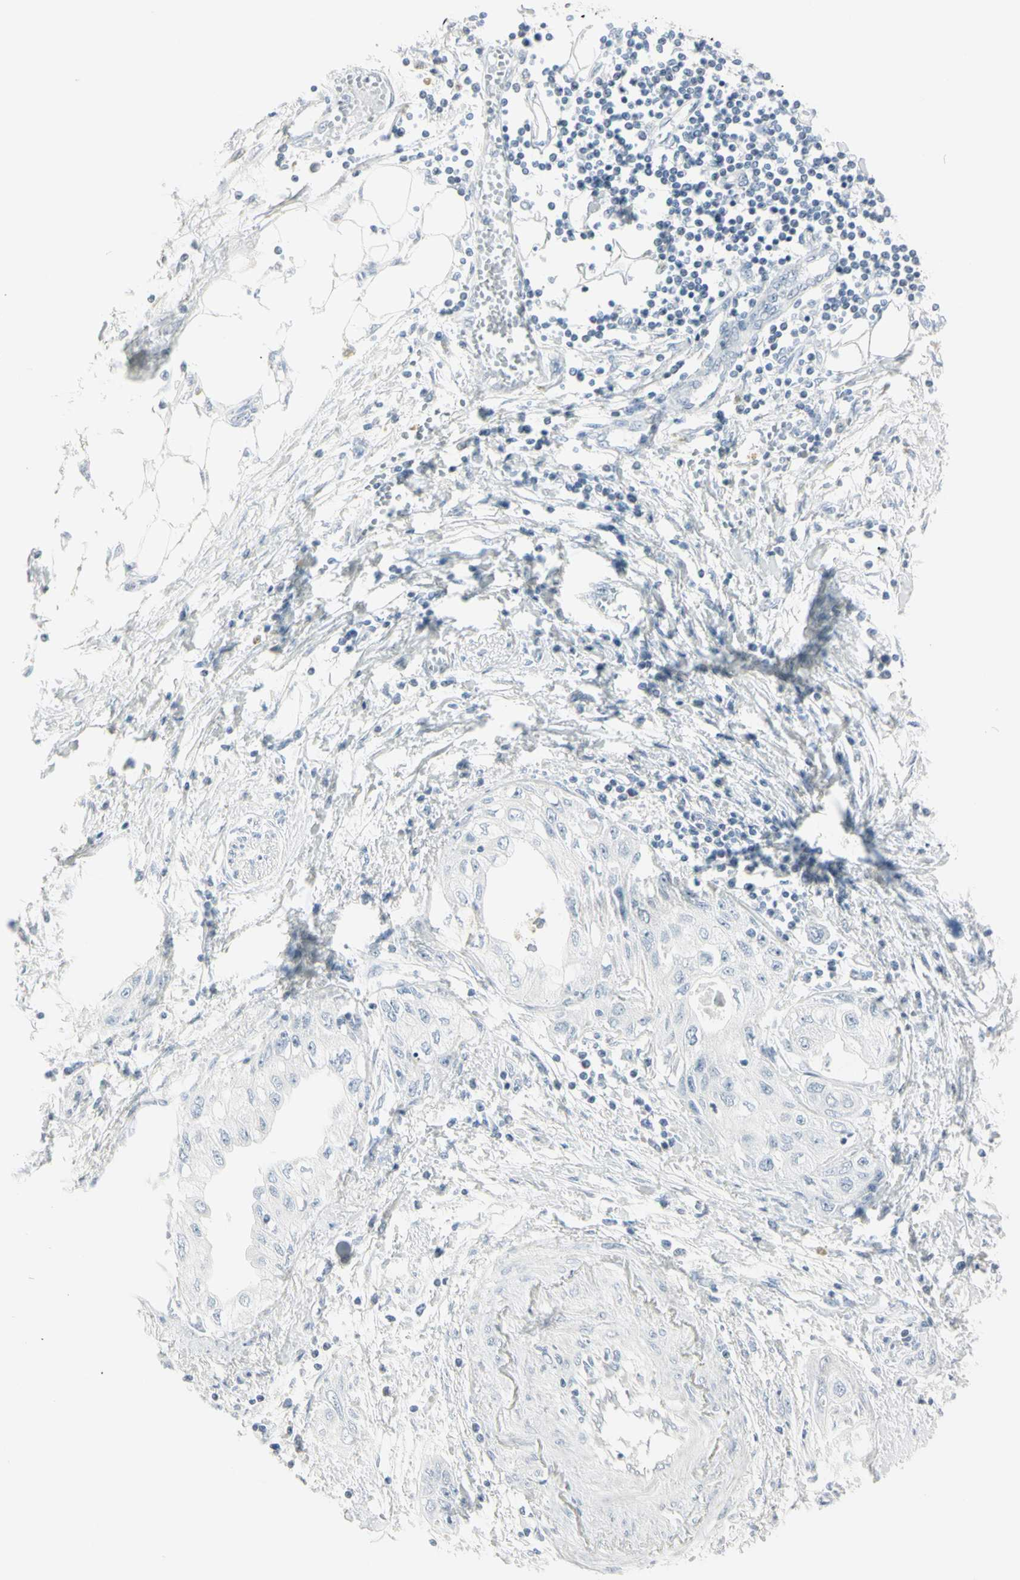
{"staining": {"intensity": "negative", "quantity": "none", "location": "none"}, "tissue": "pancreatic cancer", "cell_type": "Tumor cells", "image_type": "cancer", "snomed": [{"axis": "morphology", "description": "Adenocarcinoma, NOS"}, {"axis": "topography", "description": "Pancreas"}], "caption": "Immunohistochemistry (IHC) image of human adenocarcinoma (pancreatic) stained for a protein (brown), which reveals no staining in tumor cells.", "gene": "PIP", "patient": {"sex": "female", "age": 70}}